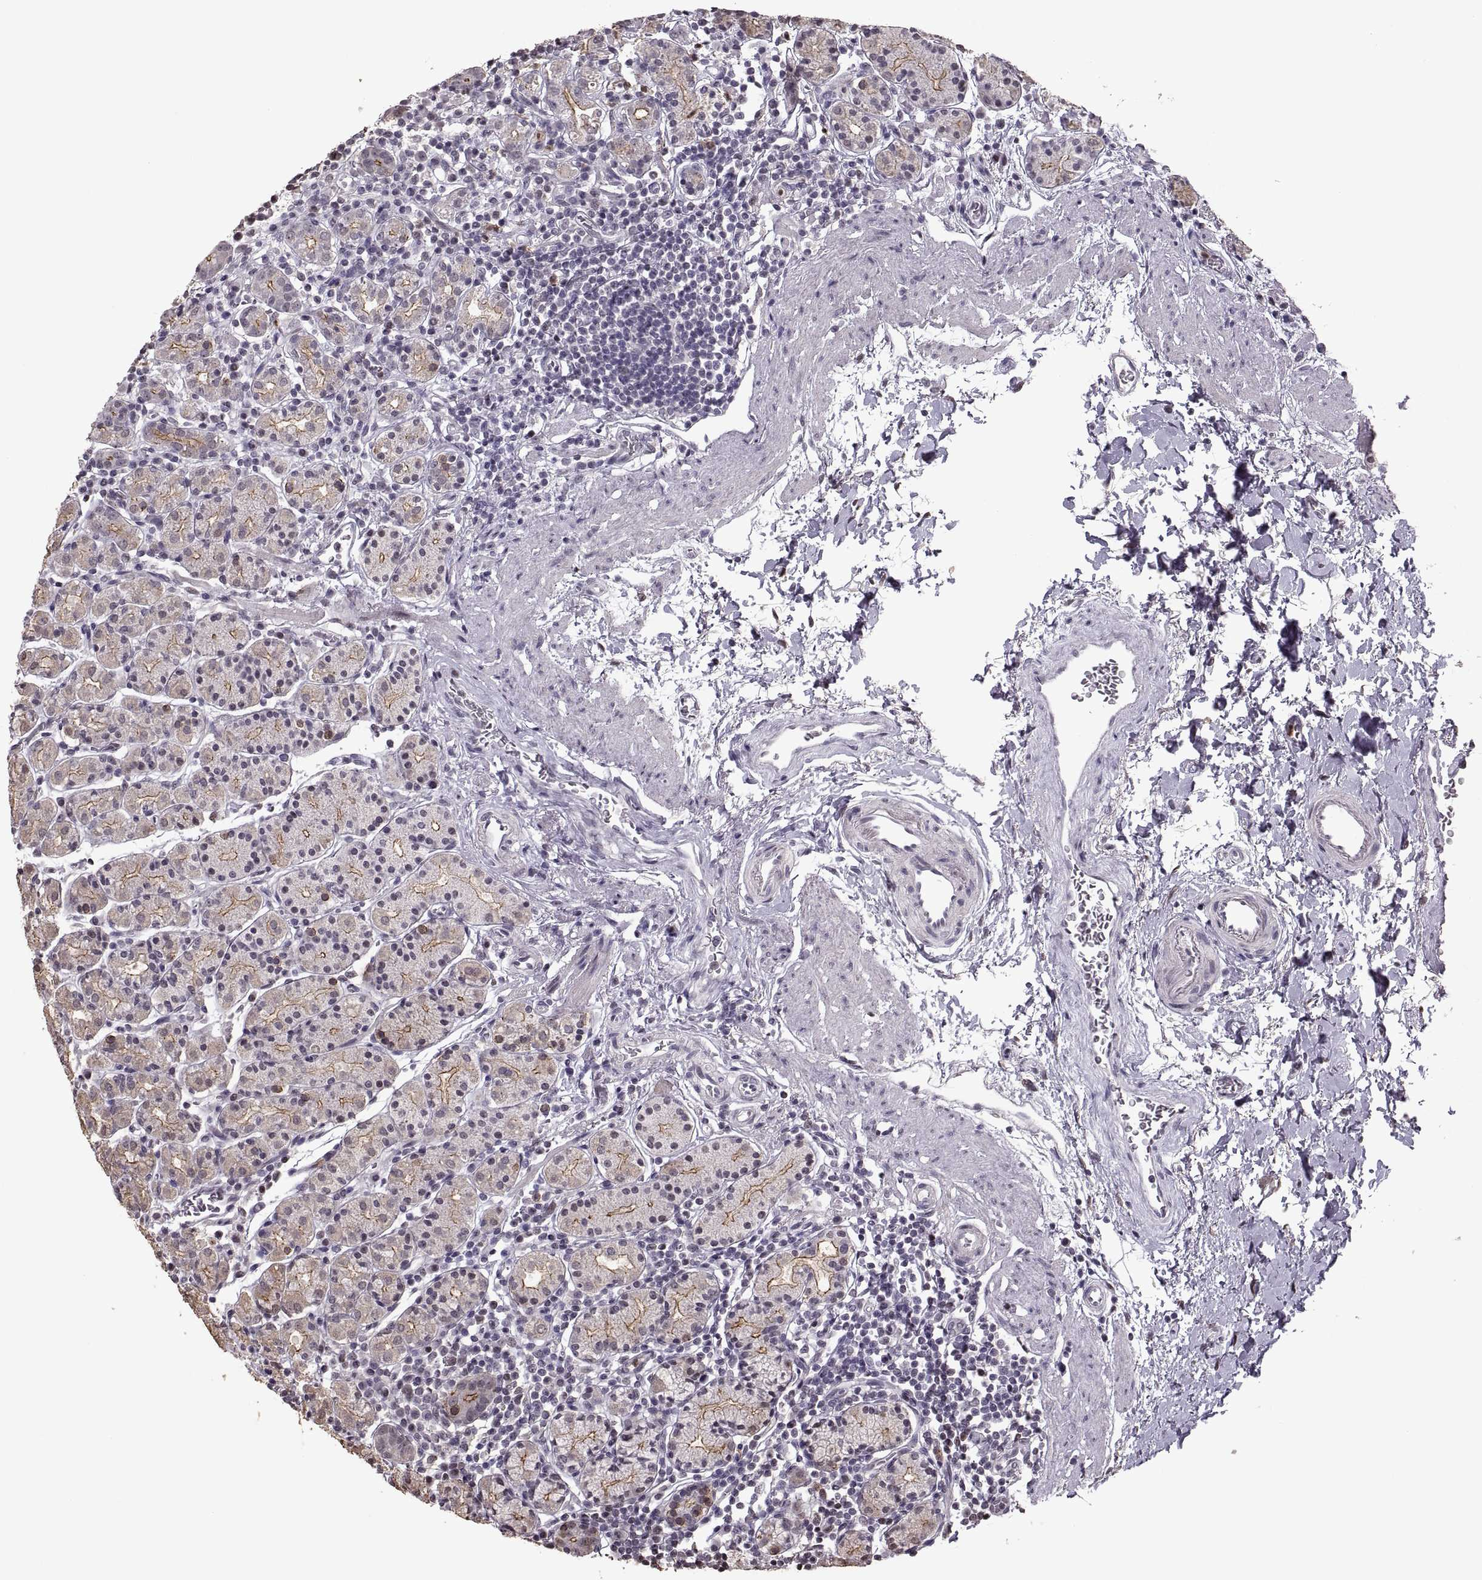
{"staining": {"intensity": "moderate", "quantity": "25%-75%", "location": "cytoplasmic/membranous,nuclear"}, "tissue": "stomach", "cell_type": "Glandular cells", "image_type": "normal", "snomed": [{"axis": "morphology", "description": "Normal tissue, NOS"}, {"axis": "topography", "description": "Stomach, upper"}, {"axis": "topography", "description": "Stomach"}], "caption": "The histopathology image demonstrates staining of normal stomach, revealing moderate cytoplasmic/membranous,nuclear protein positivity (brown color) within glandular cells. Using DAB (brown) and hematoxylin (blue) stains, captured at high magnification using brightfield microscopy.", "gene": "PALS1", "patient": {"sex": "male", "age": 62}}